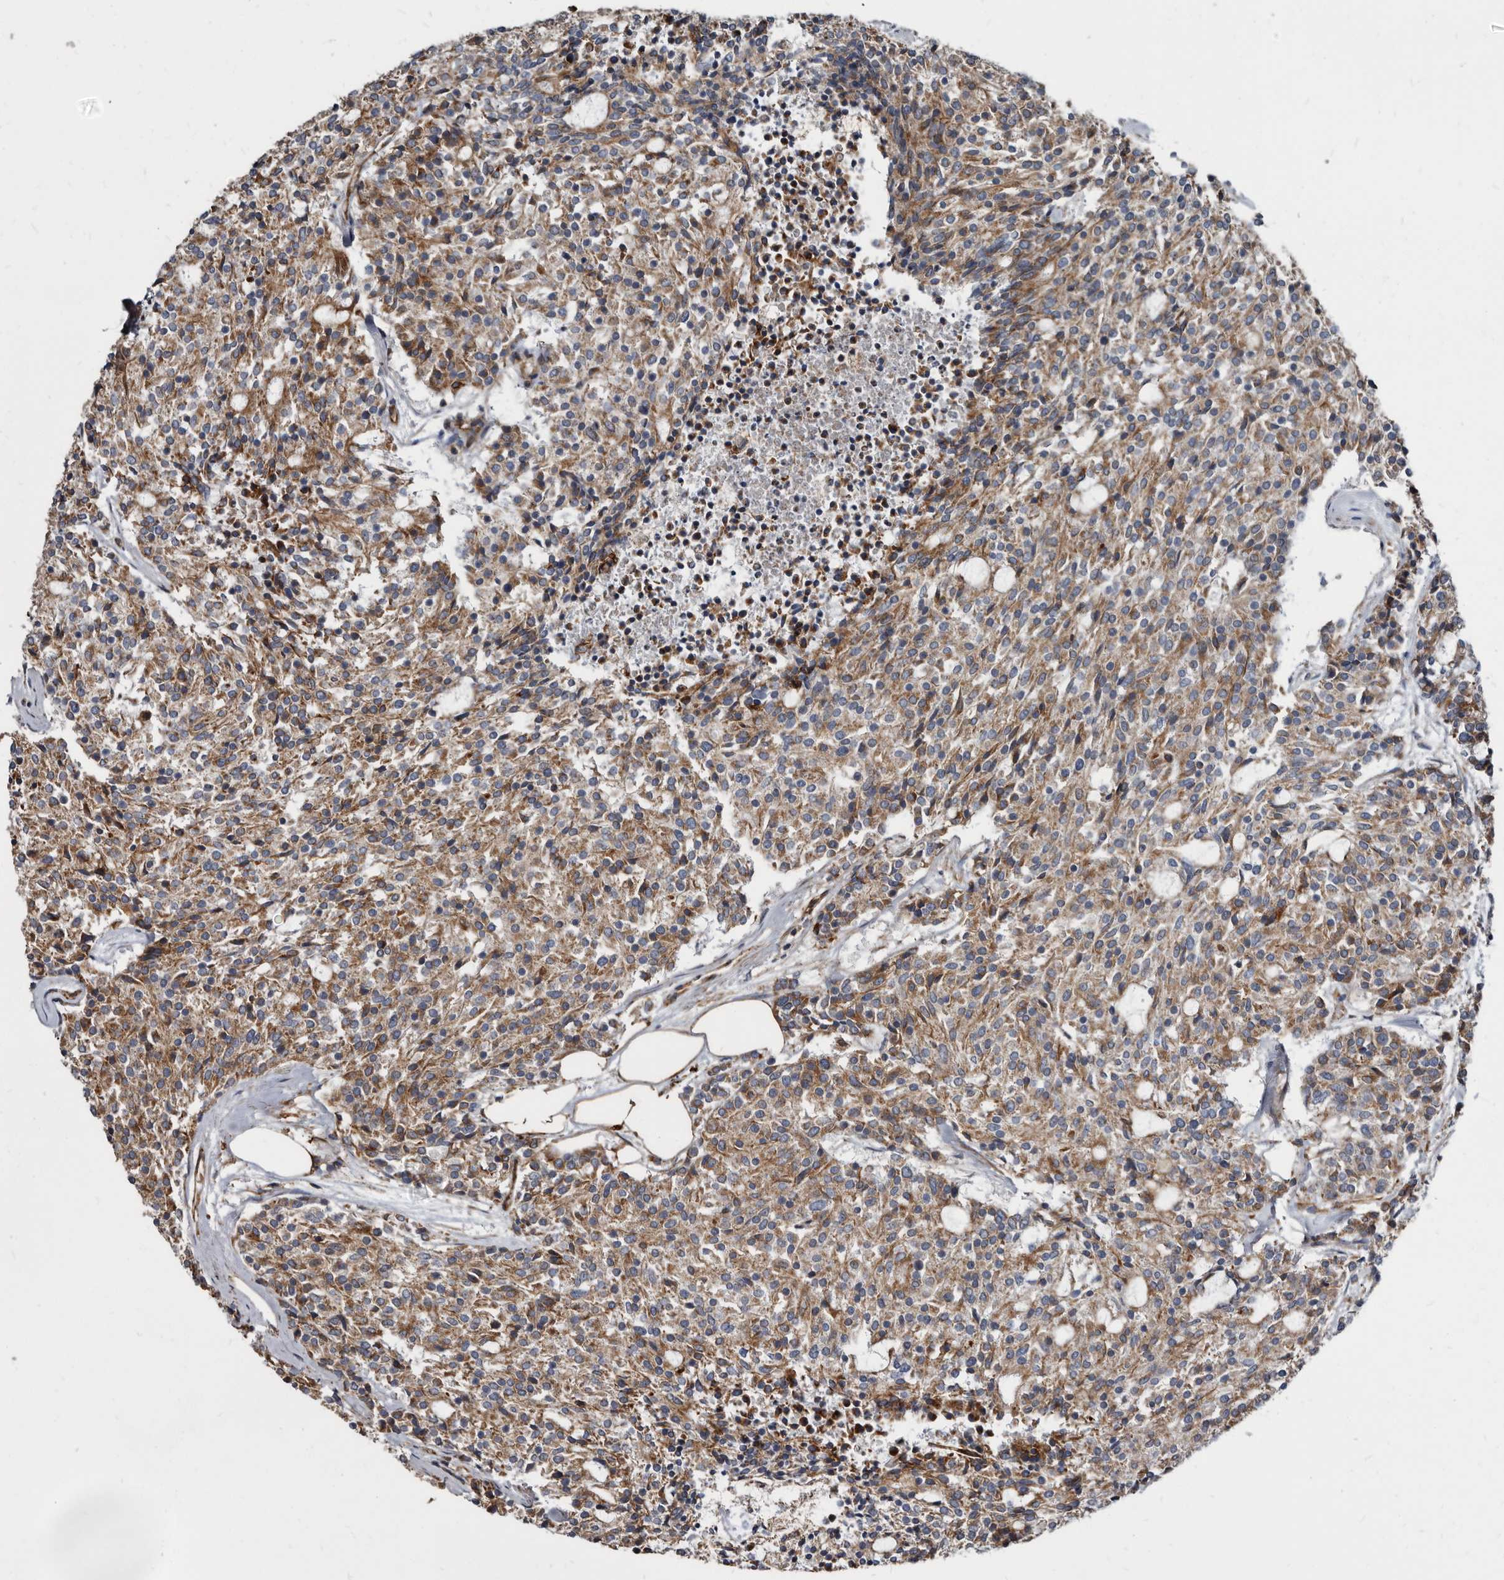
{"staining": {"intensity": "moderate", "quantity": ">75%", "location": "cytoplasmic/membranous"}, "tissue": "carcinoid", "cell_type": "Tumor cells", "image_type": "cancer", "snomed": [{"axis": "morphology", "description": "Carcinoid, malignant, NOS"}, {"axis": "topography", "description": "Pancreas"}], "caption": "Carcinoid stained with a brown dye exhibits moderate cytoplasmic/membranous positive staining in about >75% of tumor cells.", "gene": "KCTD20", "patient": {"sex": "female", "age": 54}}